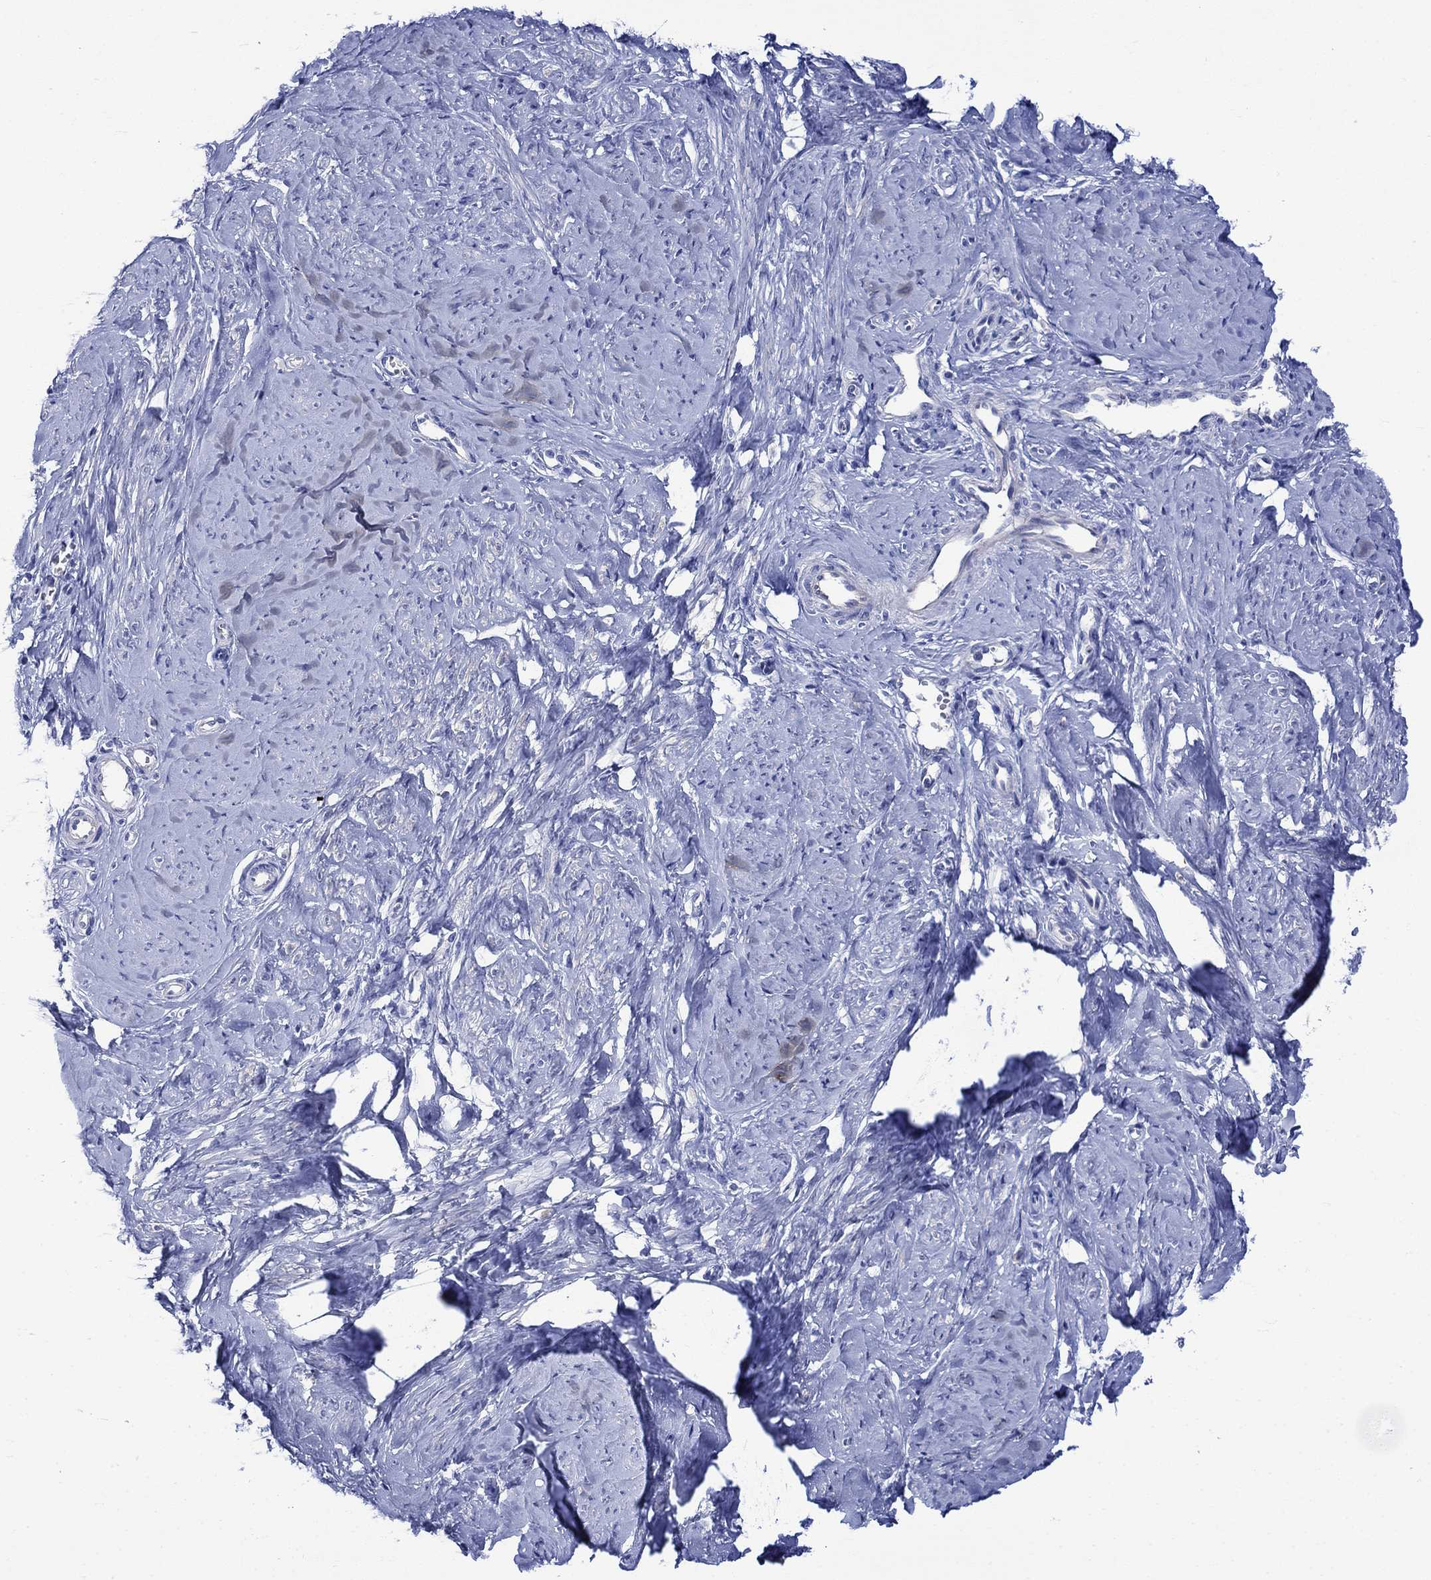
{"staining": {"intensity": "weak", "quantity": "<25%", "location": "cytoplasmic/membranous"}, "tissue": "smooth muscle", "cell_type": "Smooth muscle cells", "image_type": "normal", "snomed": [{"axis": "morphology", "description": "Normal tissue, NOS"}, {"axis": "topography", "description": "Smooth muscle"}], "caption": "Immunohistochemistry (IHC) of normal human smooth muscle shows no positivity in smooth muscle cells.", "gene": "NRIP3", "patient": {"sex": "female", "age": 48}}